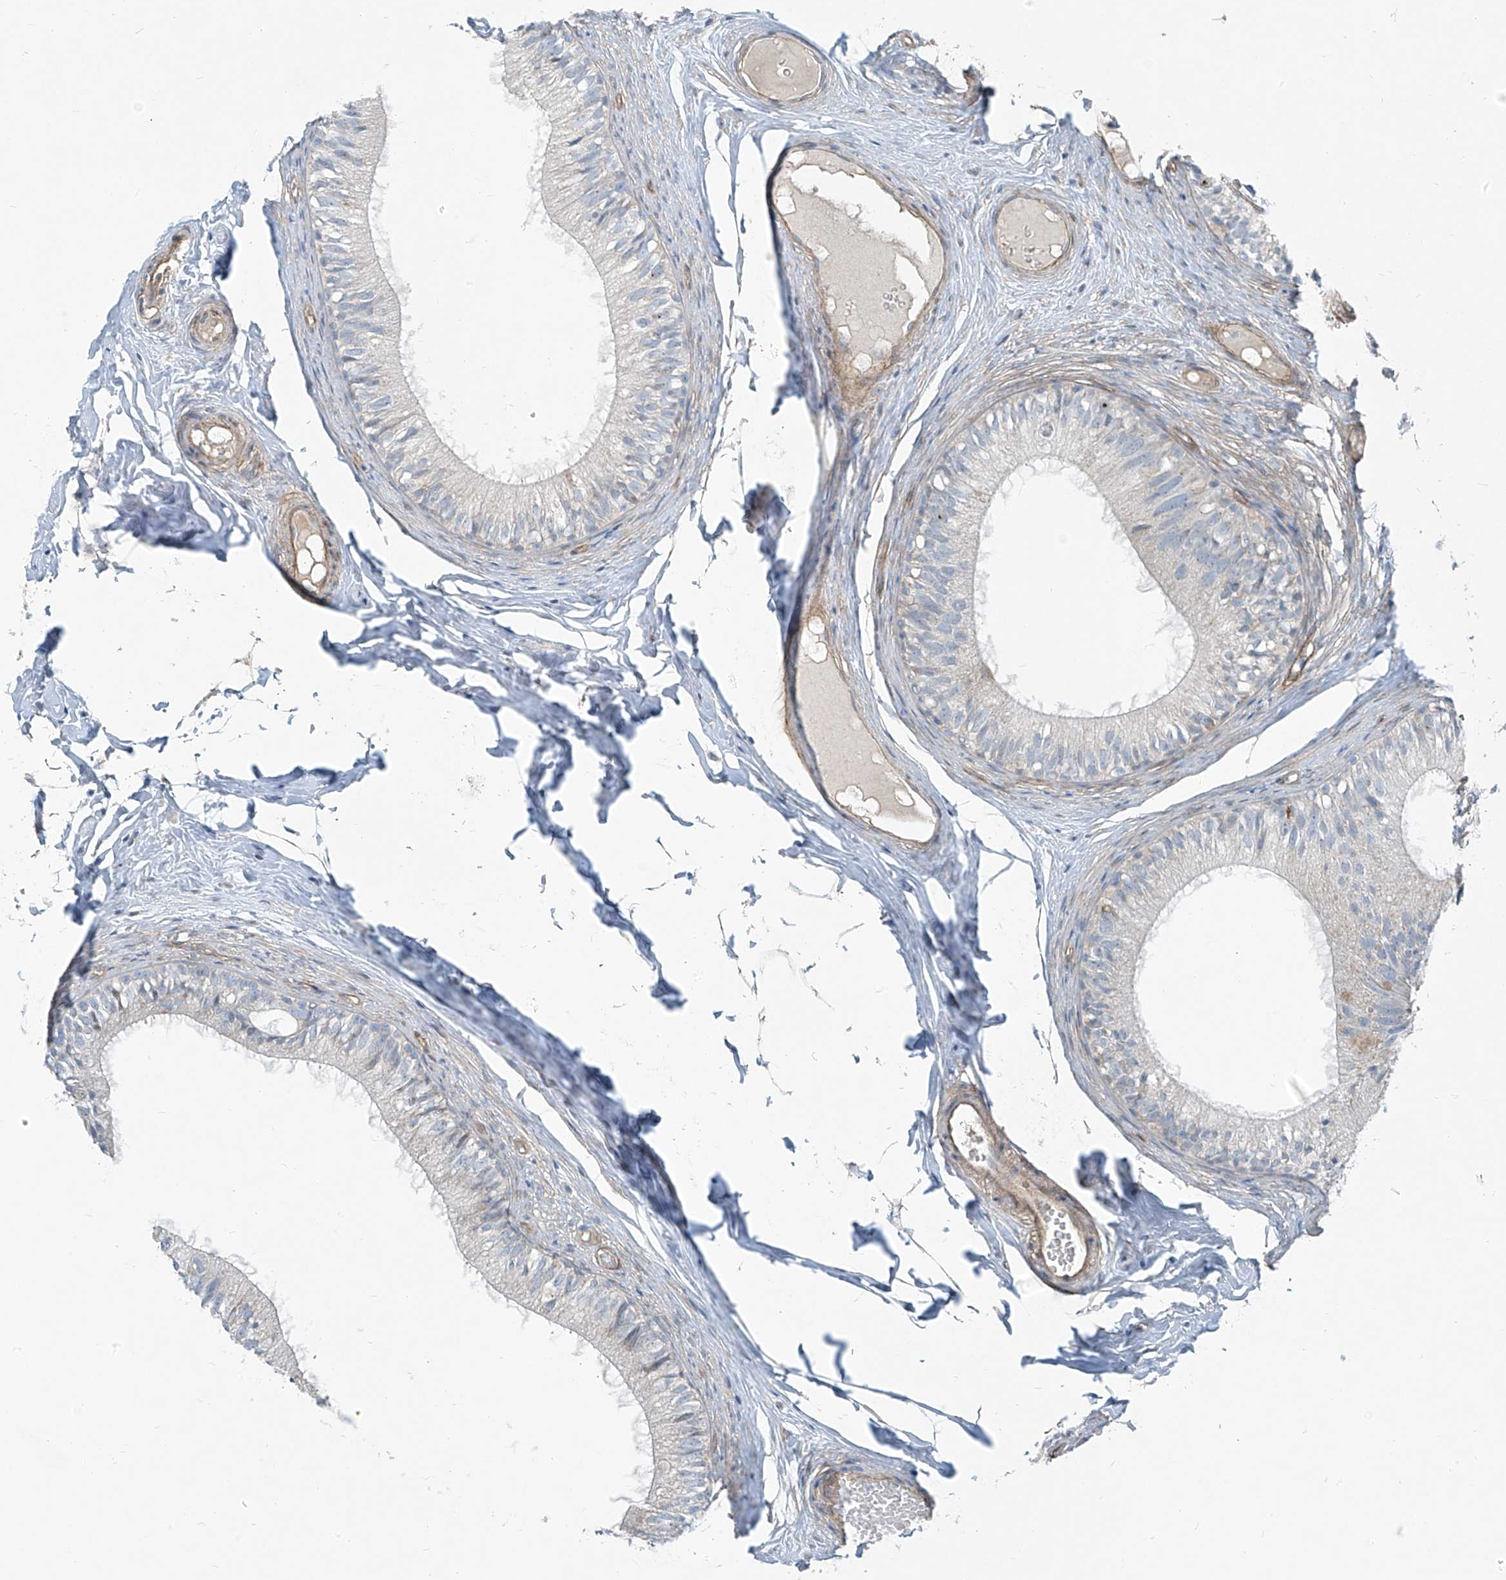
{"staining": {"intensity": "negative", "quantity": "none", "location": "none"}, "tissue": "epididymis", "cell_type": "Glandular cells", "image_type": "normal", "snomed": [{"axis": "morphology", "description": "Normal tissue, NOS"}, {"axis": "morphology", "description": "Seminoma in situ"}, {"axis": "topography", "description": "Testis"}, {"axis": "topography", "description": "Epididymis"}], "caption": "Immunohistochemistry (IHC) of unremarkable epididymis displays no expression in glandular cells. The staining was performed using DAB (3,3'-diaminobenzidine) to visualize the protein expression in brown, while the nuclei were stained in blue with hematoxylin (Magnification: 20x).", "gene": "TNS2", "patient": {"sex": "male", "age": 28}}